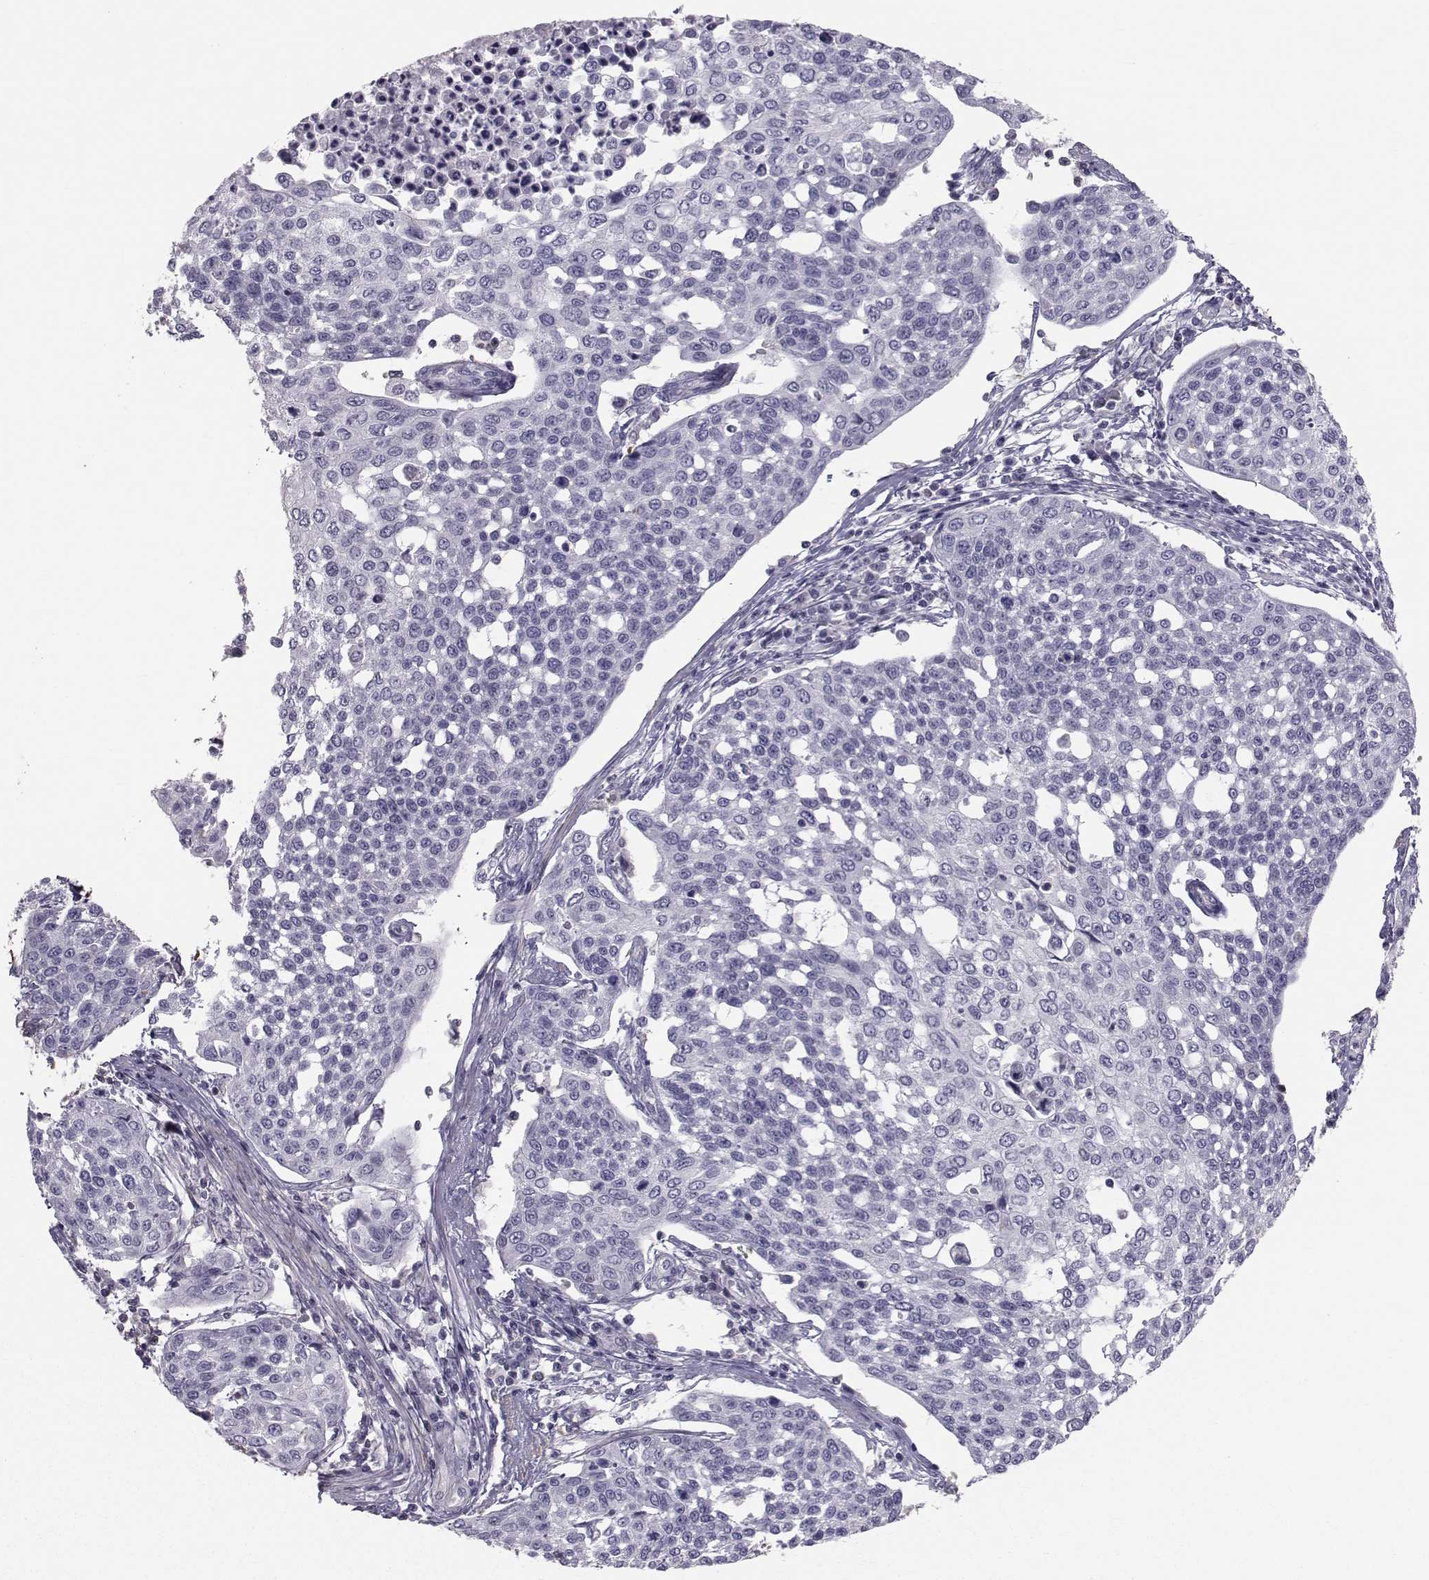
{"staining": {"intensity": "negative", "quantity": "none", "location": "none"}, "tissue": "cervical cancer", "cell_type": "Tumor cells", "image_type": "cancer", "snomed": [{"axis": "morphology", "description": "Squamous cell carcinoma, NOS"}, {"axis": "topography", "description": "Cervix"}], "caption": "A photomicrograph of human cervical cancer (squamous cell carcinoma) is negative for staining in tumor cells. (DAB immunohistochemistry, high magnification).", "gene": "GARIN3", "patient": {"sex": "female", "age": 34}}